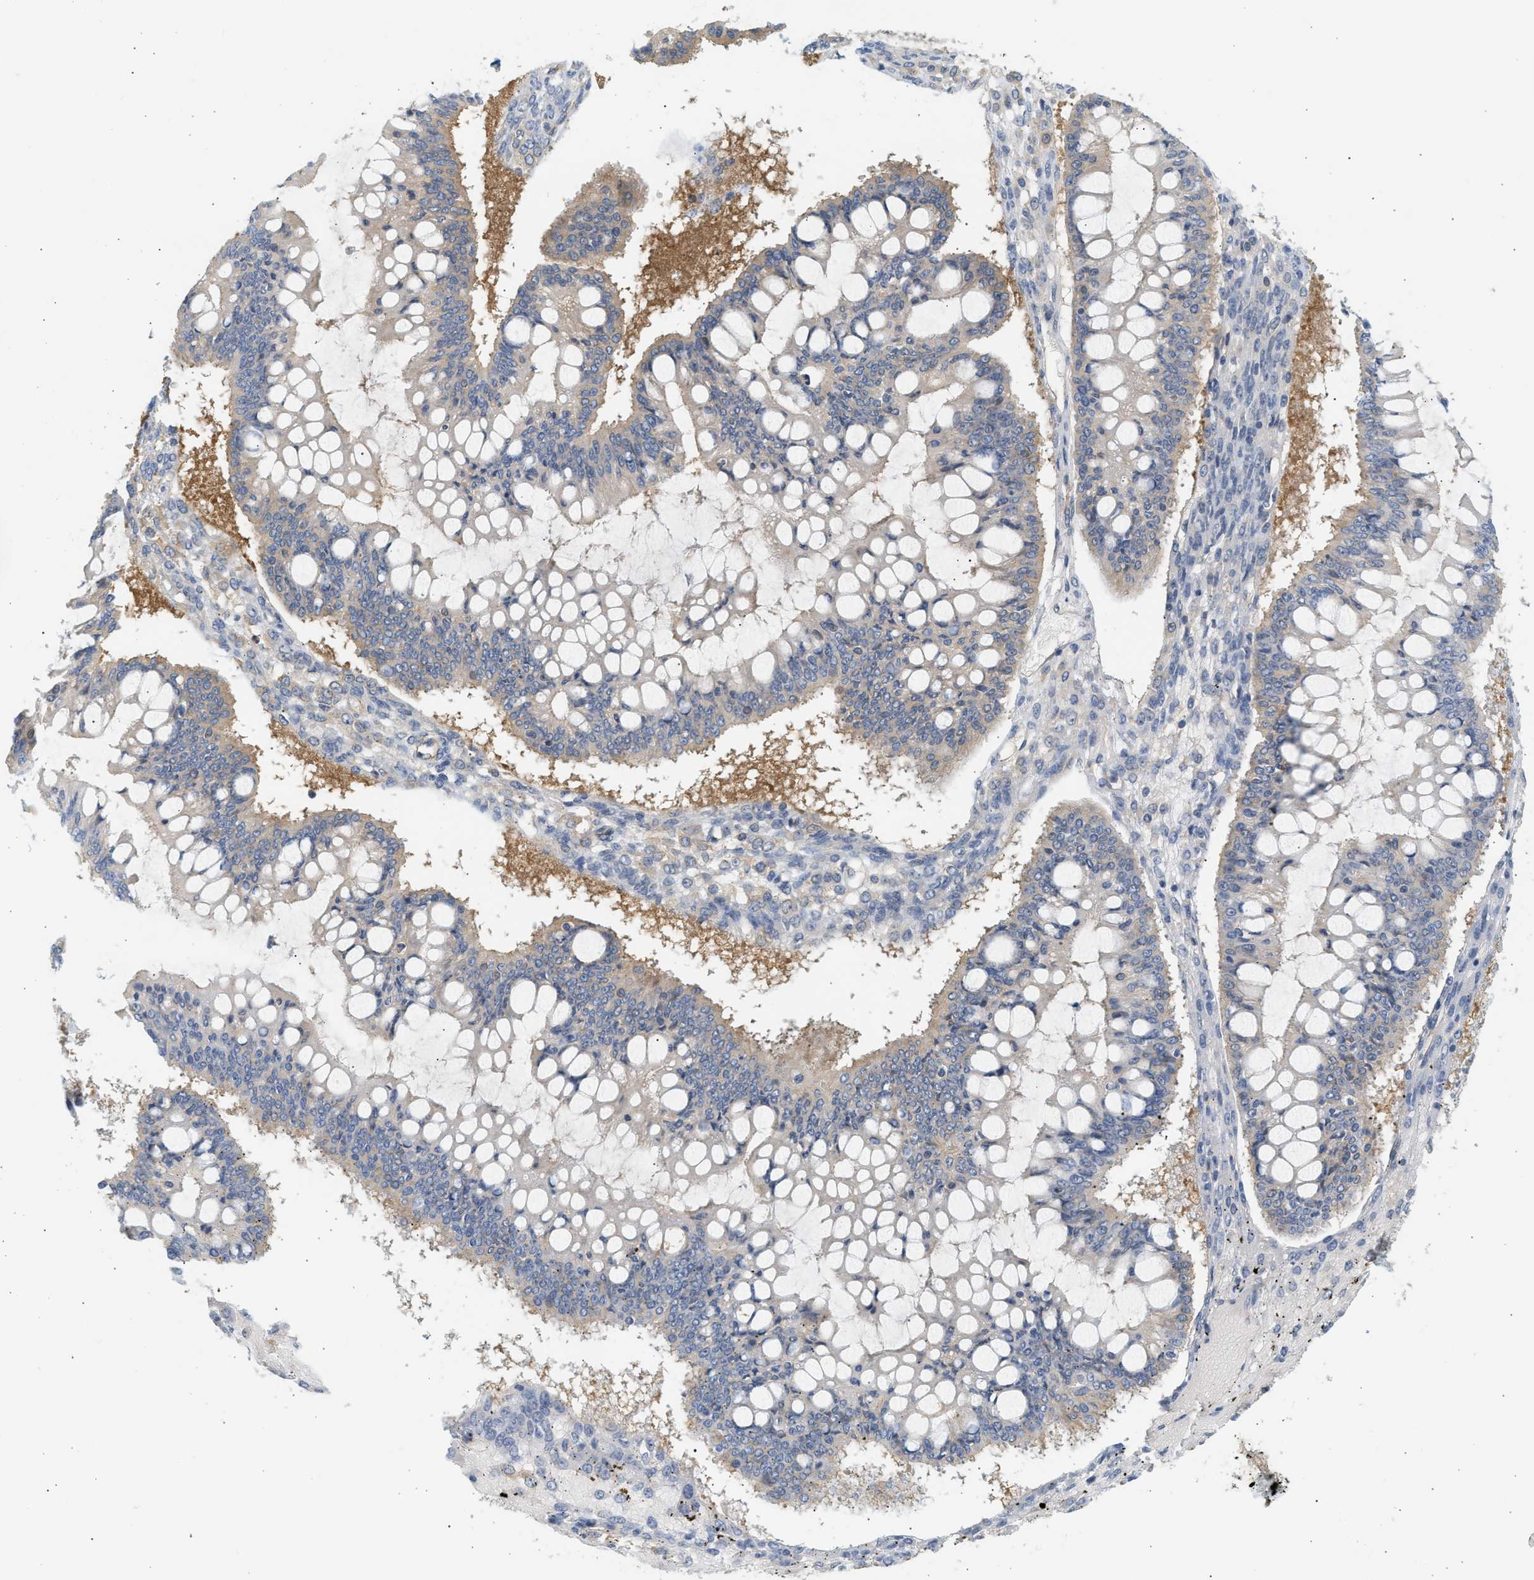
{"staining": {"intensity": "weak", "quantity": "25%-75%", "location": "cytoplasmic/membranous"}, "tissue": "ovarian cancer", "cell_type": "Tumor cells", "image_type": "cancer", "snomed": [{"axis": "morphology", "description": "Cystadenocarcinoma, mucinous, NOS"}, {"axis": "topography", "description": "Ovary"}], "caption": "DAB immunohistochemical staining of human ovarian cancer (mucinous cystadenocarcinoma) shows weak cytoplasmic/membranous protein positivity in approximately 25%-75% of tumor cells.", "gene": "PAFAH1B1", "patient": {"sex": "female", "age": 73}}